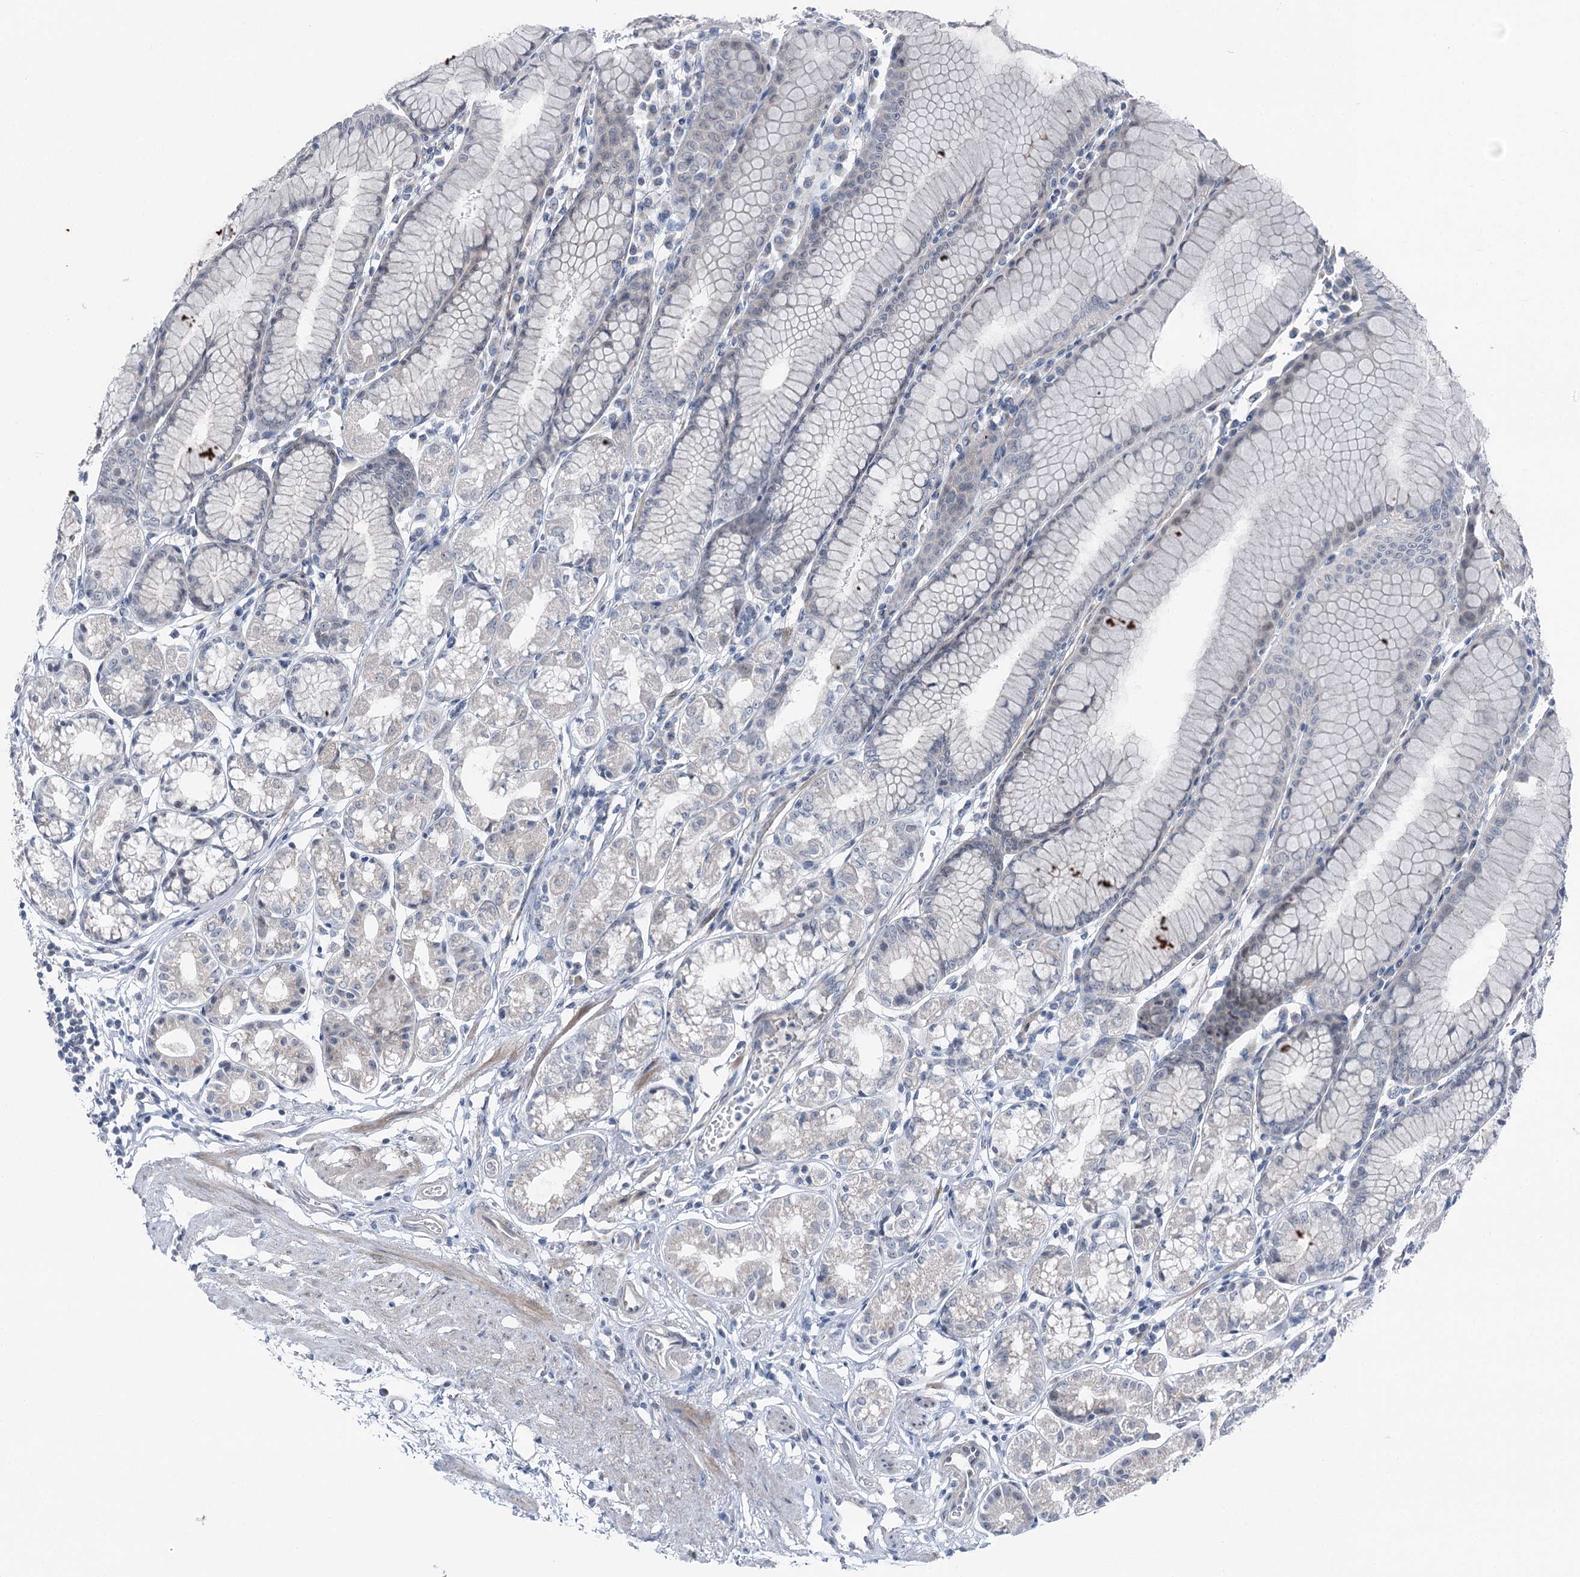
{"staining": {"intensity": "negative", "quantity": "none", "location": "none"}, "tissue": "stomach", "cell_type": "Glandular cells", "image_type": "normal", "snomed": [{"axis": "morphology", "description": "Normal tissue, NOS"}, {"axis": "topography", "description": "Stomach"}], "caption": "IHC micrograph of normal human stomach stained for a protein (brown), which displays no expression in glandular cells. (Immunohistochemistry, brightfield microscopy, high magnification).", "gene": "STEEP1", "patient": {"sex": "female", "age": 57}}